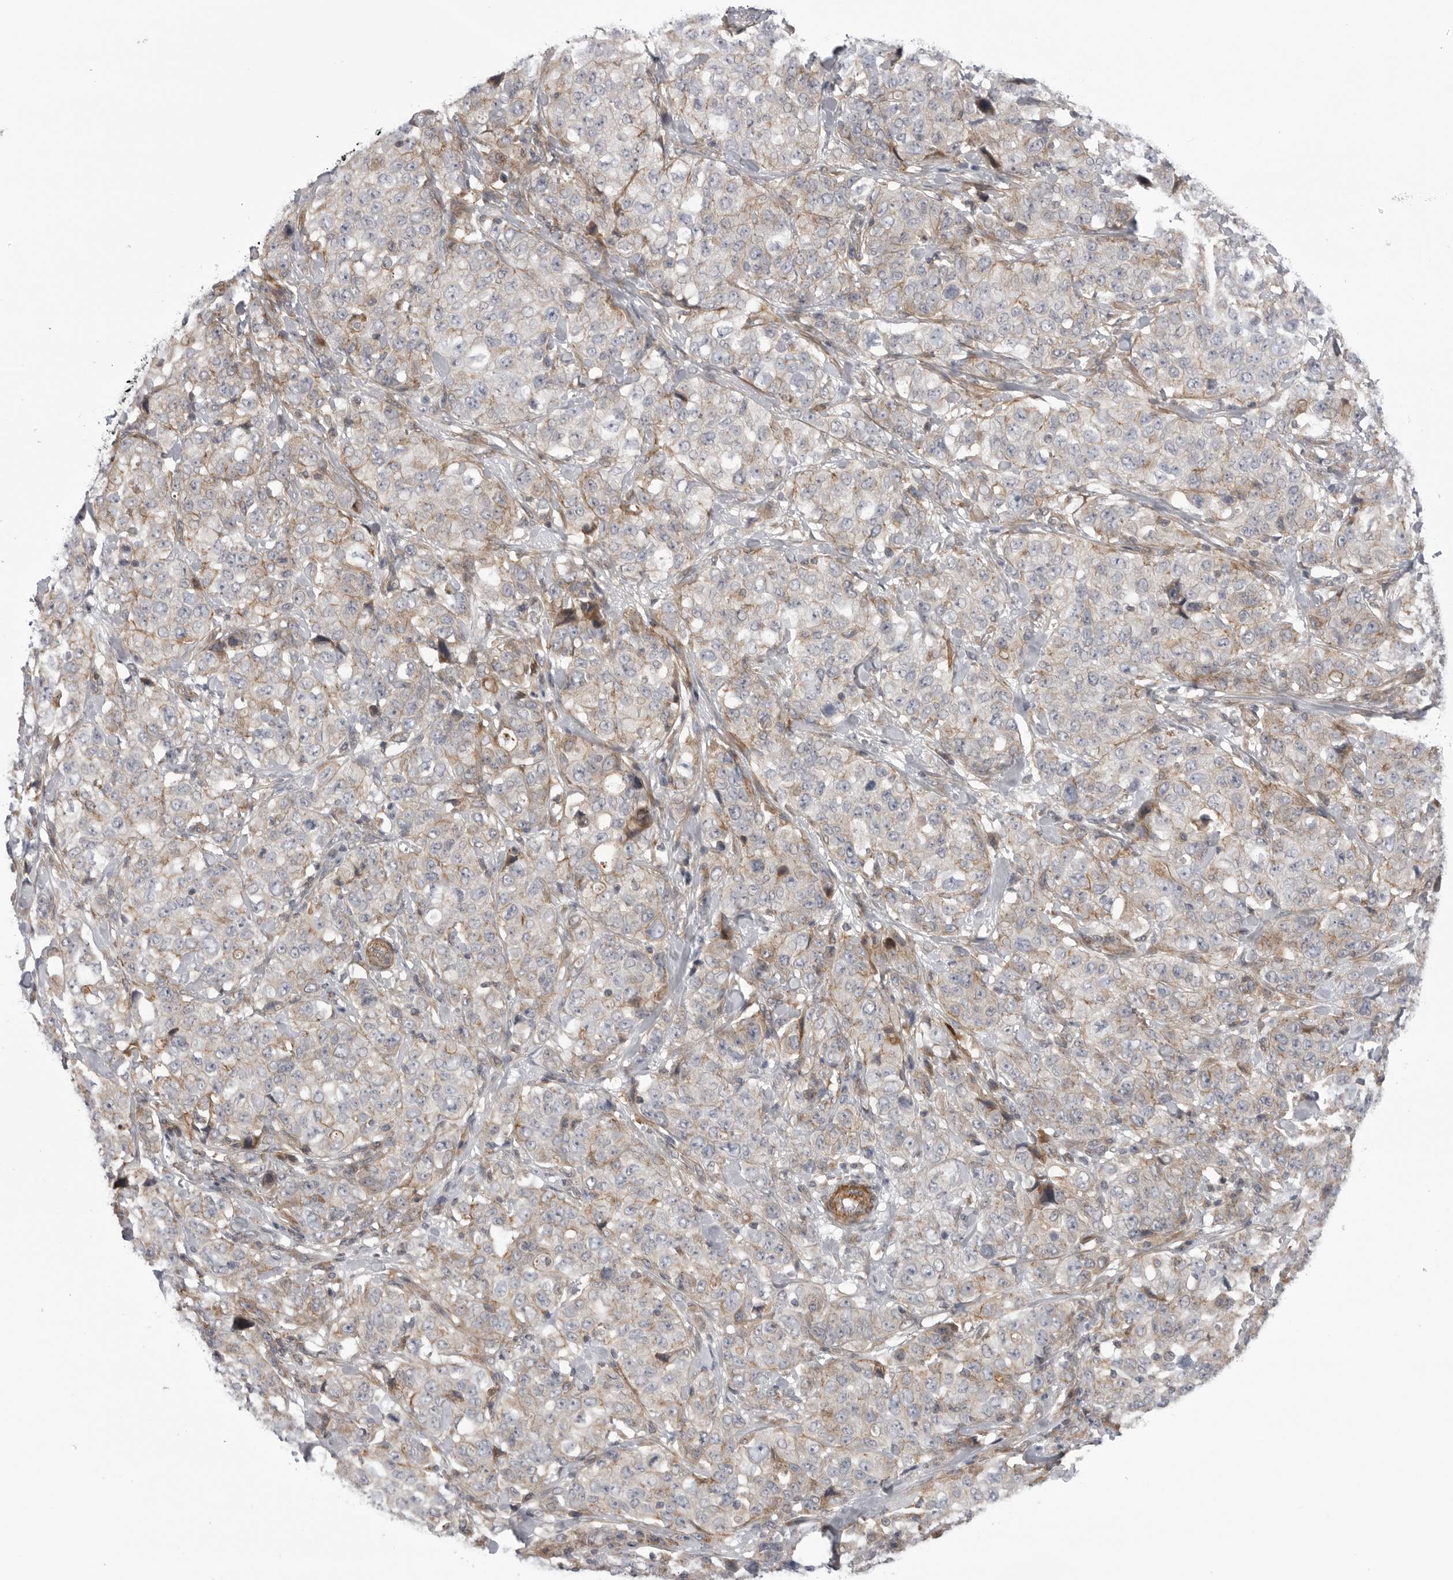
{"staining": {"intensity": "weak", "quantity": "<25%", "location": "cytoplasmic/membranous"}, "tissue": "stomach cancer", "cell_type": "Tumor cells", "image_type": "cancer", "snomed": [{"axis": "morphology", "description": "Adenocarcinoma, NOS"}, {"axis": "topography", "description": "Stomach"}], "caption": "Tumor cells show no significant protein positivity in adenocarcinoma (stomach).", "gene": "SCP2", "patient": {"sex": "male", "age": 48}}